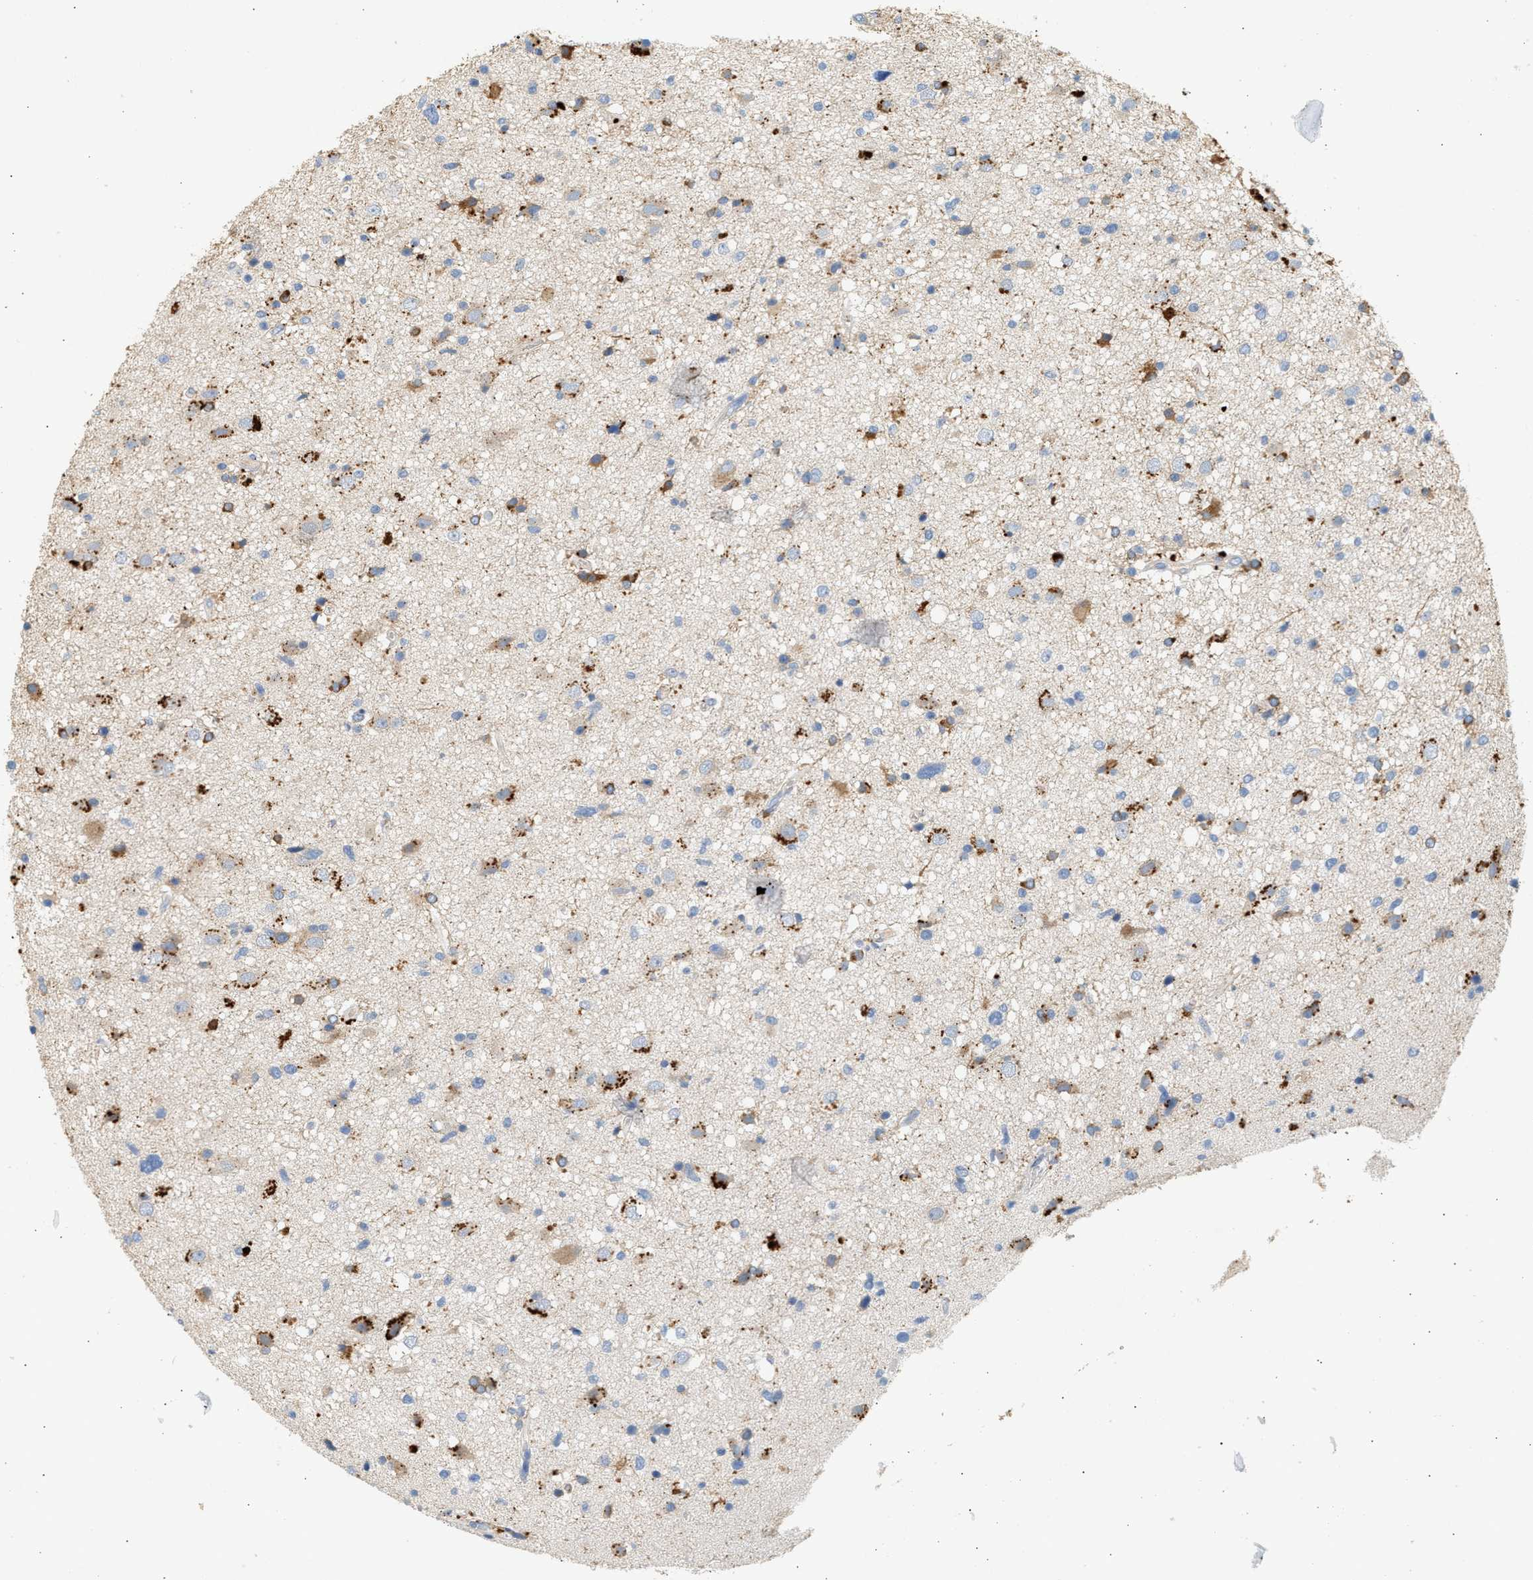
{"staining": {"intensity": "moderate", "quantity": "<25%", "location": "cytoplasmic/membranous"}, "tissue": "glioma", "cell_type": "Tumor cells", "image_type": "cancer", "snomed": [{"axis": "morphology", "description": "Glioma, malignant, High grade"}, {"axis": "topography", "description": "Brain"}], "caption": "A brown stain shows moderate cytoplasmic/membranous staining of a protein in human glioma tumor cells. The staining was performed using DAB to visualize the protein expression in brown, while the nuclei were stained in blue with hematoxylin (Magnification: 20x).", "gene": "ENTHD1", "patient": {"sex": "male", "age": 33}}